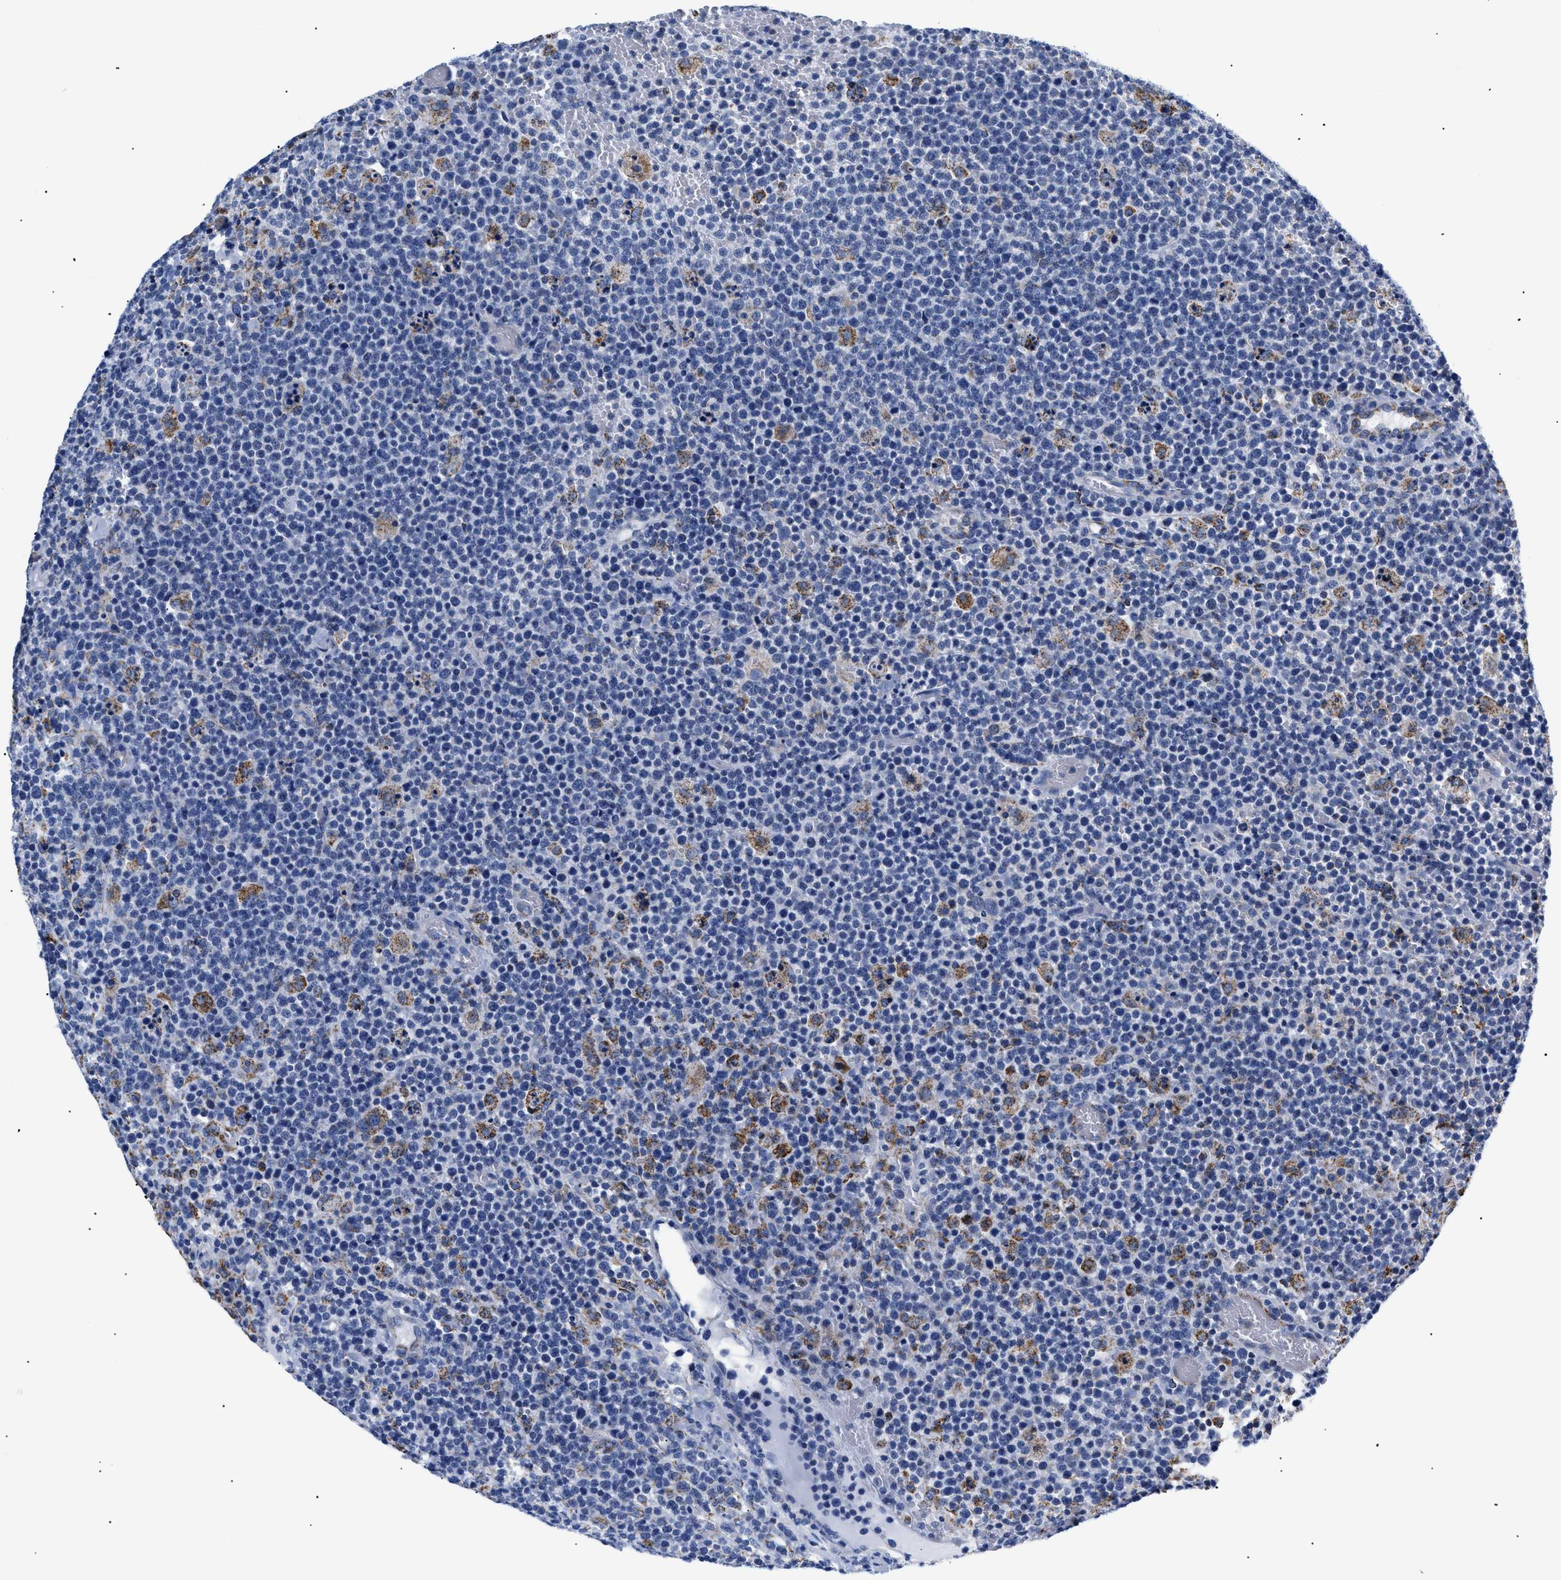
{"staining": {"intensity": "negative", "quantity": "none", "location": "none"}, "tissue": "lymphoma", "cell_type": "Tumor cells", "image_type": "cancer", "snomed": [{"axis": "morphology", "description": "Malignant lymphoma, non-Hodgkin's type, High grade"}, {"axis": "topography", "description": "Lymph node"}], "caption": "High magnification brightfield microscopy of malignant lymphoma, non-Hodgkin's type (high-grade) stained with DAB (brown) and counterstained with hematoxylin (blue): tumor cells show no significant positivity.", "gene": "GPR149", "patient": {"sex": "male", "age": 61}}